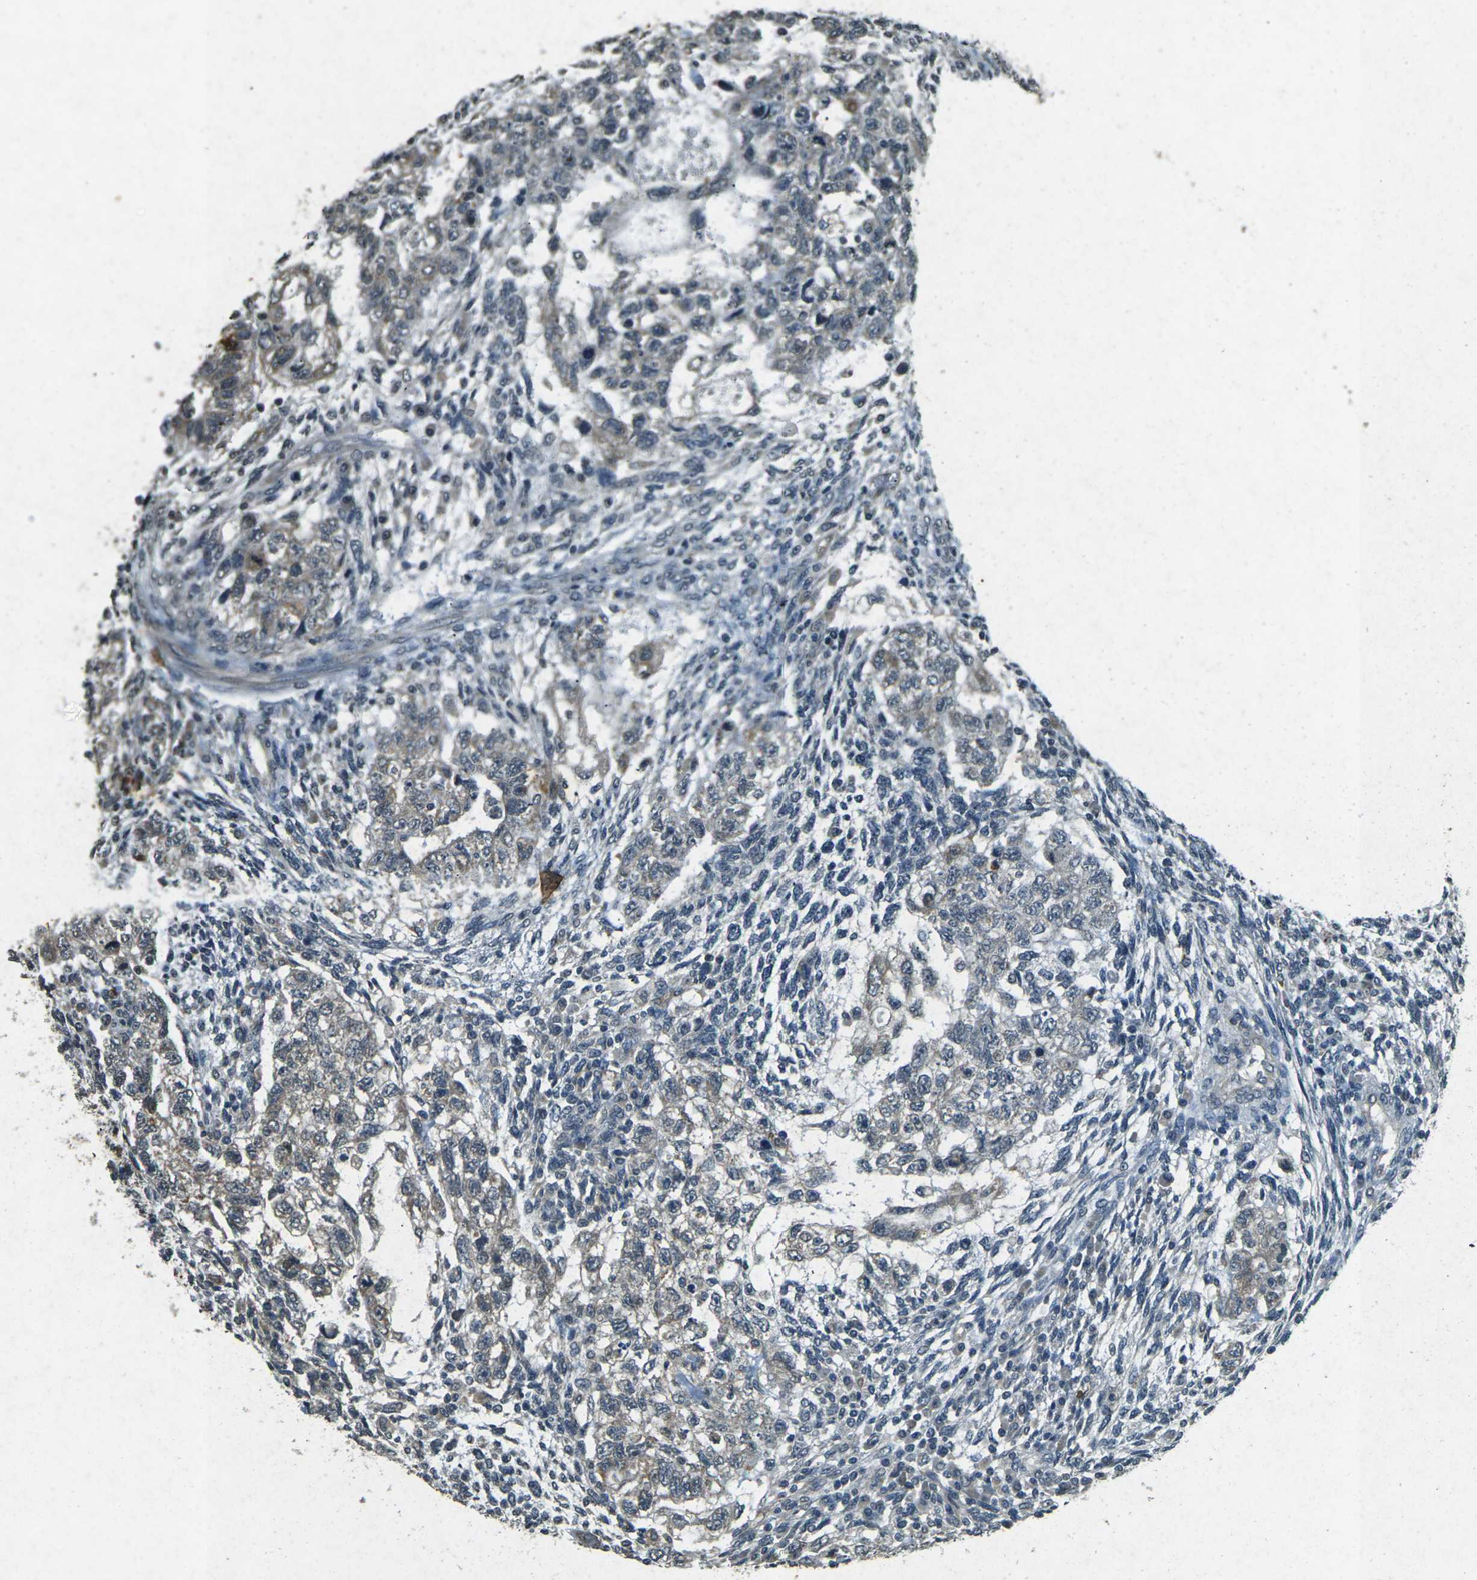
{"staining": {"intensity": "weak", "quantity": "<25%", "location": "cytoplasmic/membranous"}, "tissue": "testis cancer", "cell_type": "Tumor cells", "image_type": "cancer", "snomed": [{"axis": "morphology", "description": "Normal tissue, NOS"}, {"axis": "morphology", "description": "Carcinoma, Embryonal, NOS"}, {"axis": "topography", "description": "Testis"}], "caption": "An image of human testis embryonal carcinoma is negative for staining in tumor cells.", "gene": "PDE2A", "patient": {"sex": "male", "age": 36}}